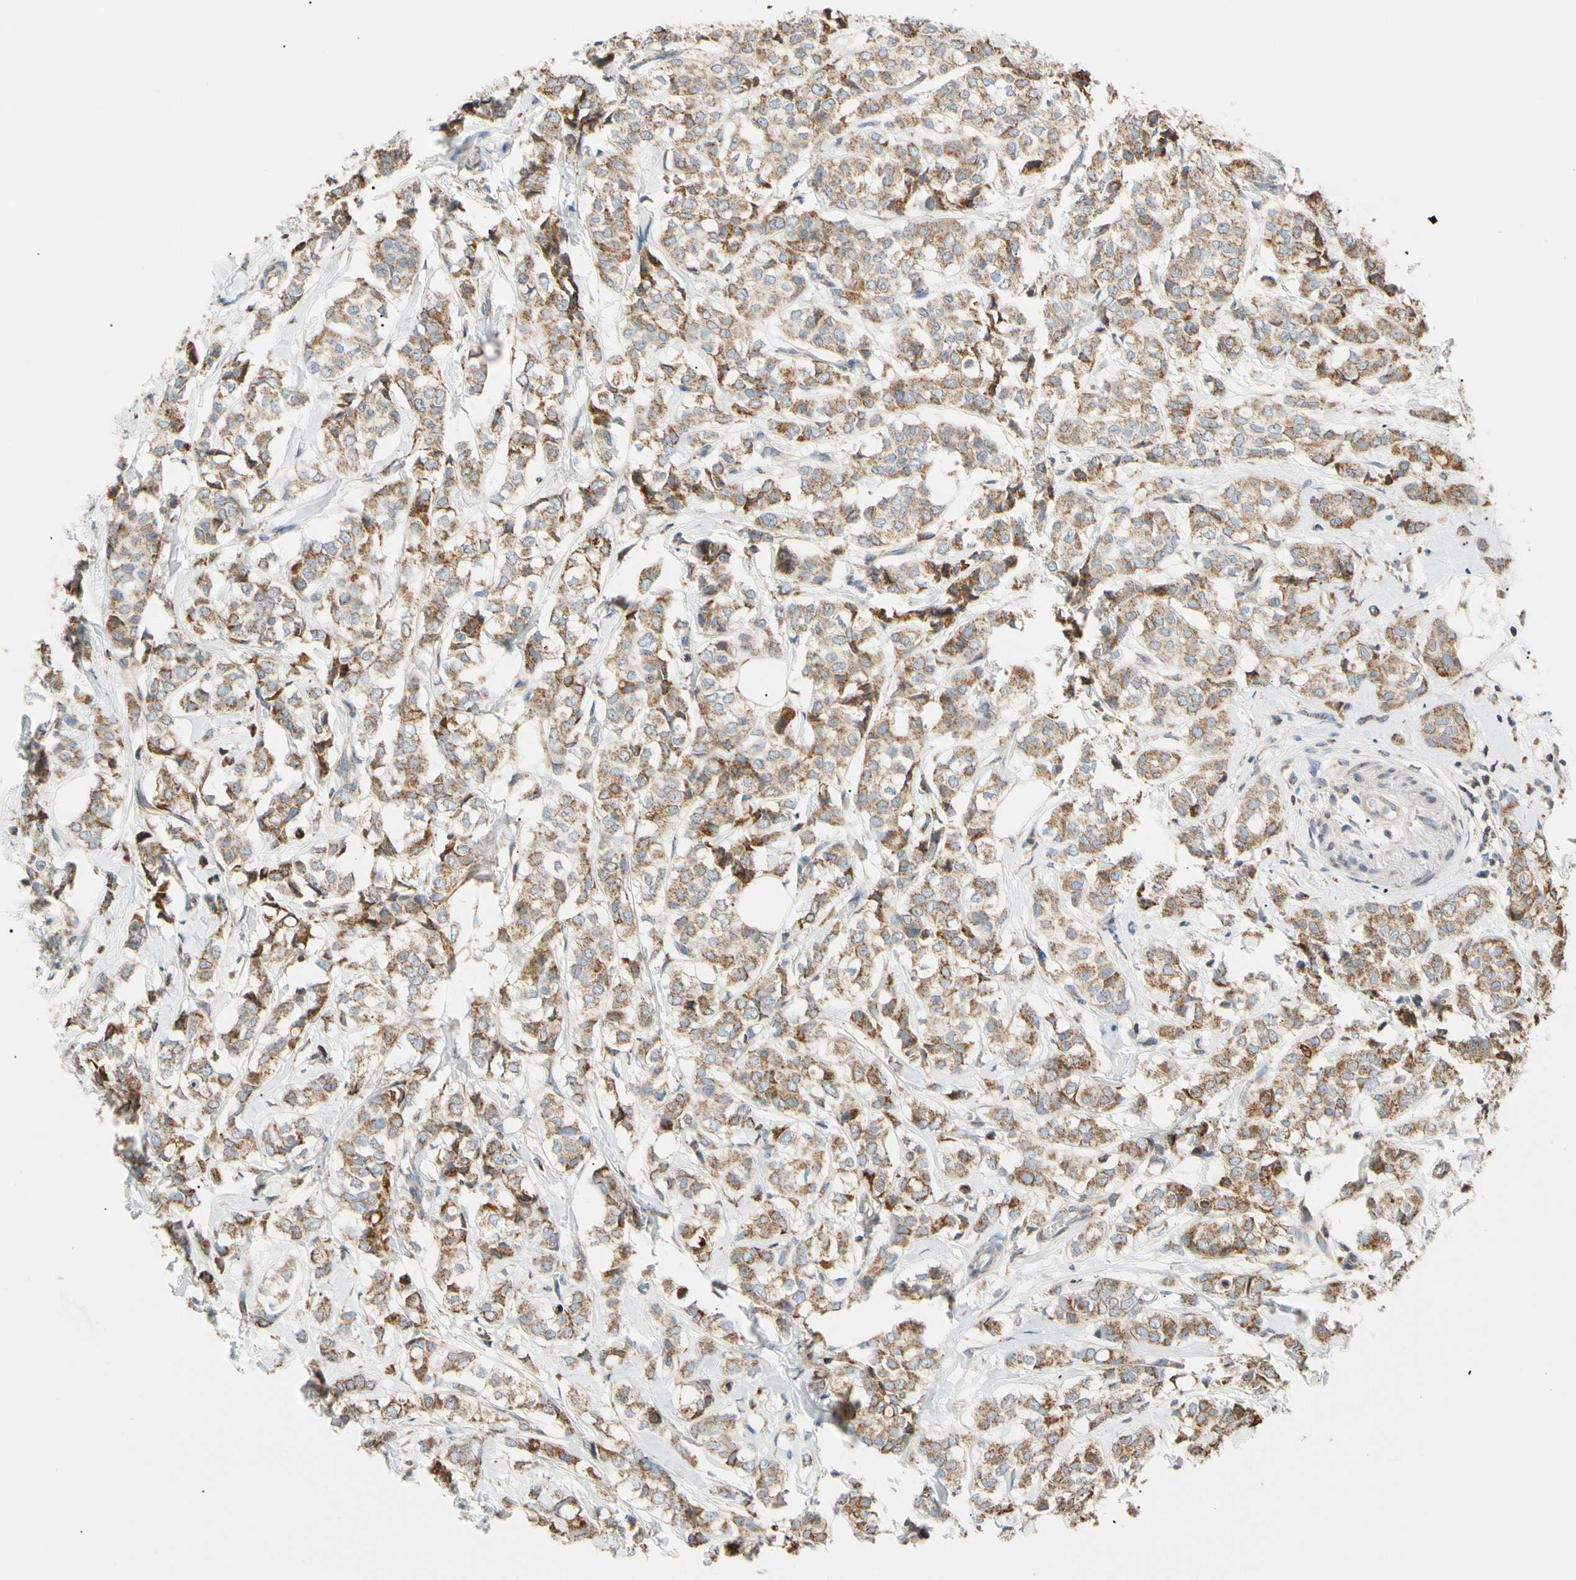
{"staining": {"intensity": "moderate", "quantity": ">75%", "location": "cytoplasmic/membranous"}, "tissue": "breast cancer", "cell_type": "Tumor cells", "image_type": "cancer", "snomed": [{"axis": "morphology", "description": "Lobular carcinoma"}, {"axis": "topography", "description": "Breast"}], "caption": "Breast lobular carcinoma tissue displays moderate cytoplasmic/membranous staining in approximately >75% of tumor cells, visualized by immunohistochemistry. The staining was performed using DAB (3,3'-diaminobenzidine) to visualize the protein expression in brown, while the nuclei were stained in blue with hematoxylin (Magnification: 20x).", "gene": "PLGRKT", "patient": {"sex": "female", "age": 60}}